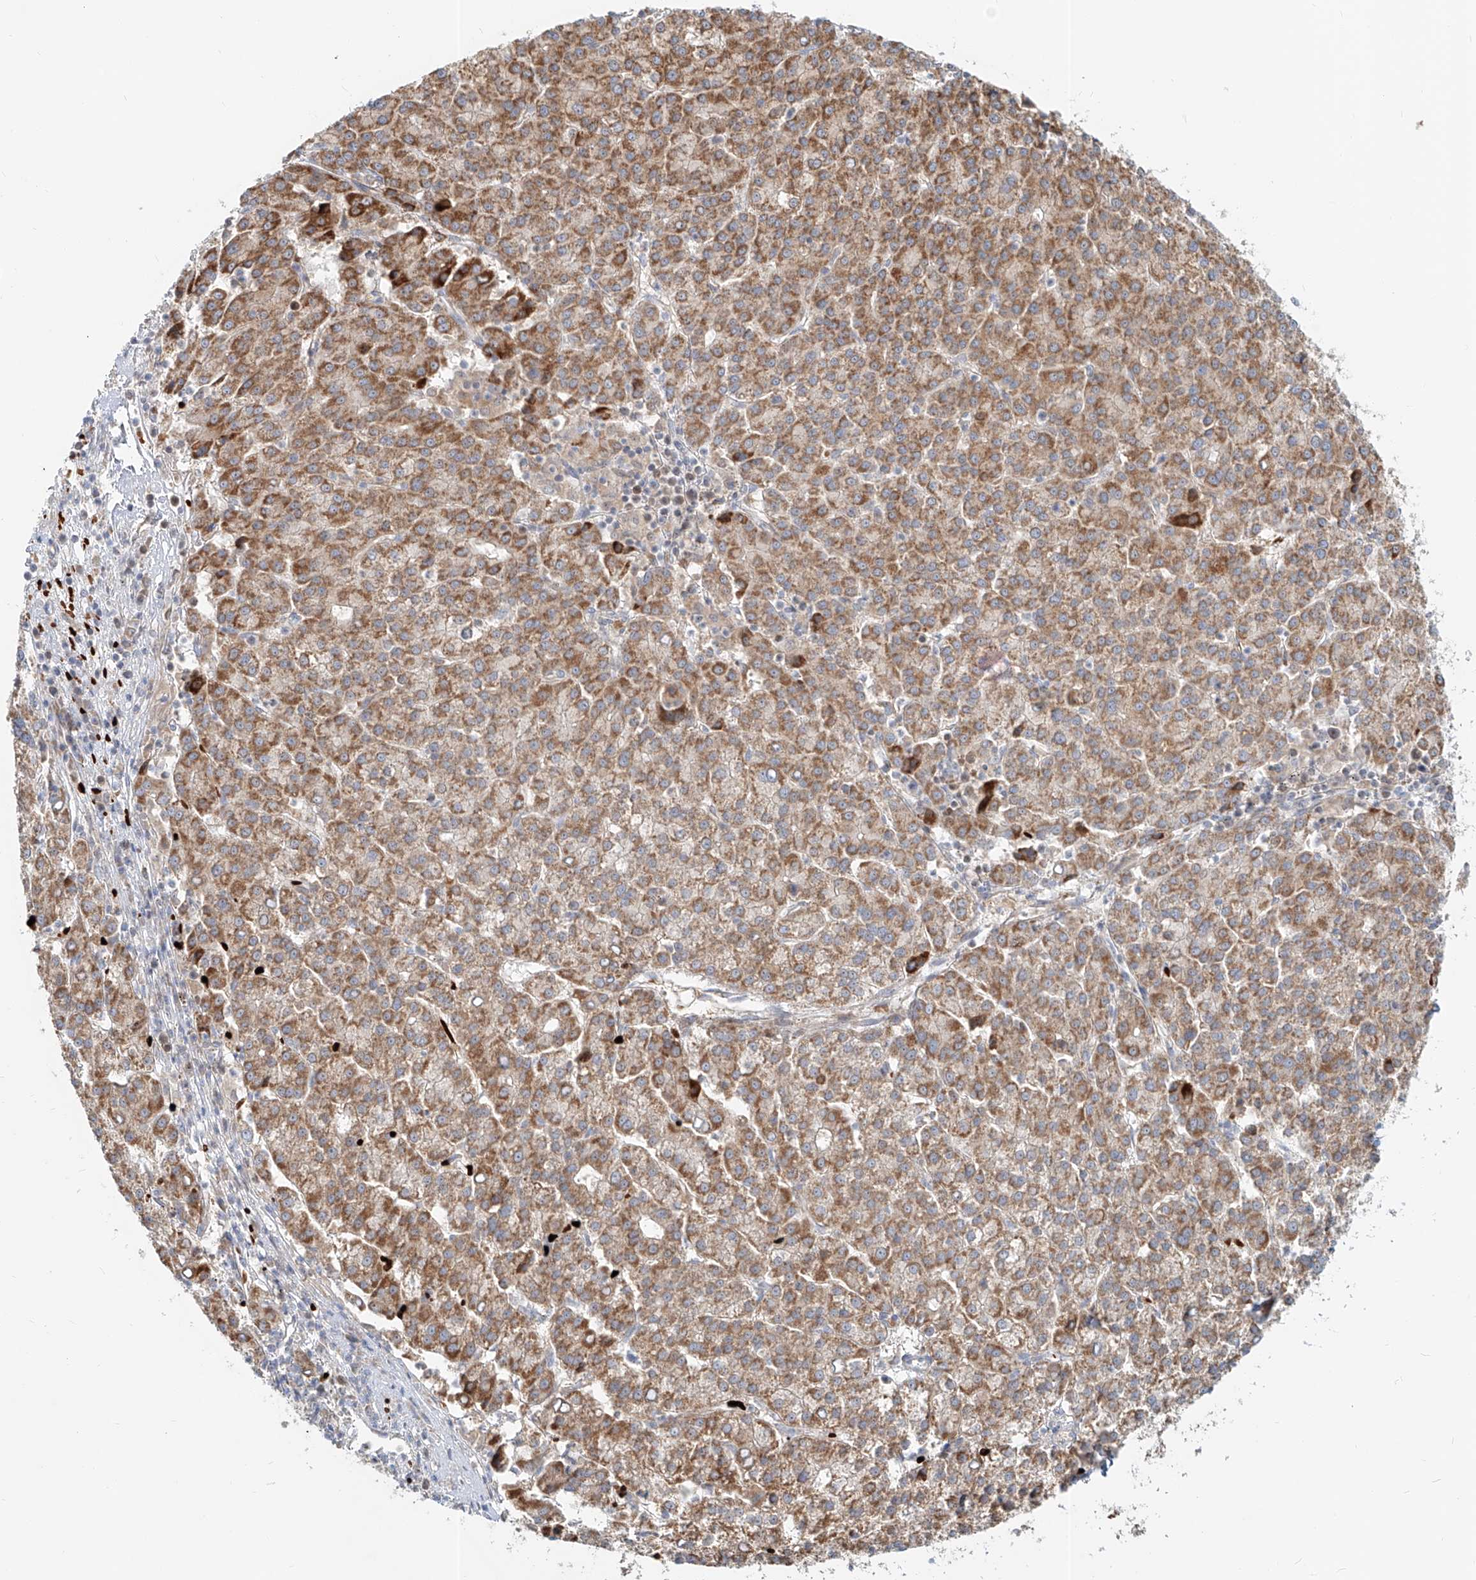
{"staining": {"intensity": "strong", "quantity": ">75%", "location": "cytoplasmic/membranous"}, "tissue": "liver cancer", "cell_type": "Tumor cells", "image_type": "cancer", "snomed": [{"axis": "morphology", "description": "Carcinoma, Hepatocellular, NOS"}, {"axis": "topography", "description": "Liver"}], "caption": "This is an image of immunohistochemistry staining of hepatocellular carcinoma (liver), which shows strong staining in the cytoplasmic/membranous of tumor cells.", "gene": "FGD2", "patient": {"sex": "female", "age": 58}}